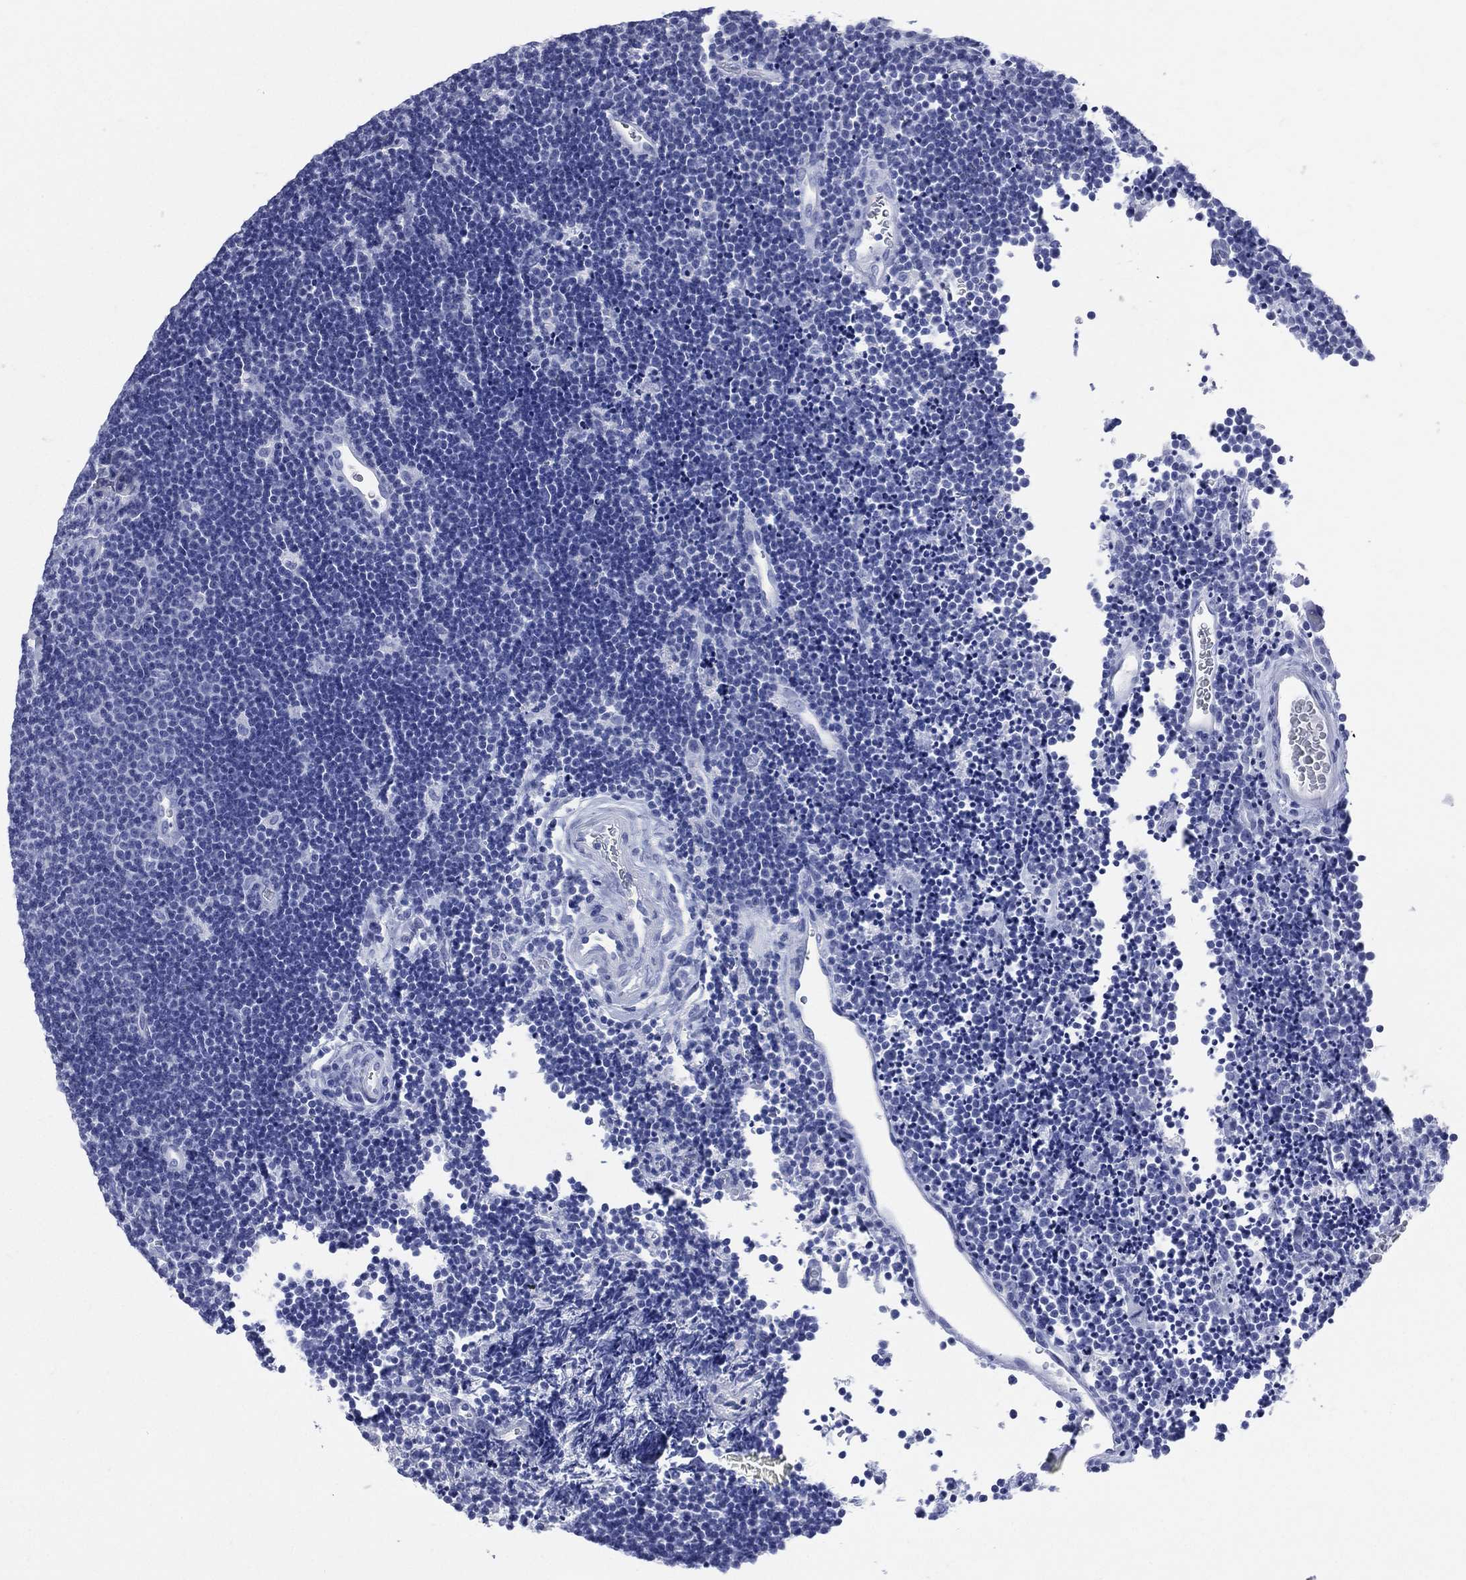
{"staining": {"intensity": "negative", "quantity": "none", "location": "none"}, "tissue": "lymphoma", "cell_type": "Tumor cells", "image_type": "cancer", "snomed": [{"axis": "morphology", "description": "Malignant lymphoma, non-Hodgkin's type, Low grade"}, {"axis": "topography", "description": "Brain"}], "caption": "Histopathology image shows no protein expression in tumor cells of malignant lymphoma, non-Hodgkin's type (low-grade) tissue.", "gene": "SYP", "patient": {"sex": "female", "age": 66}}